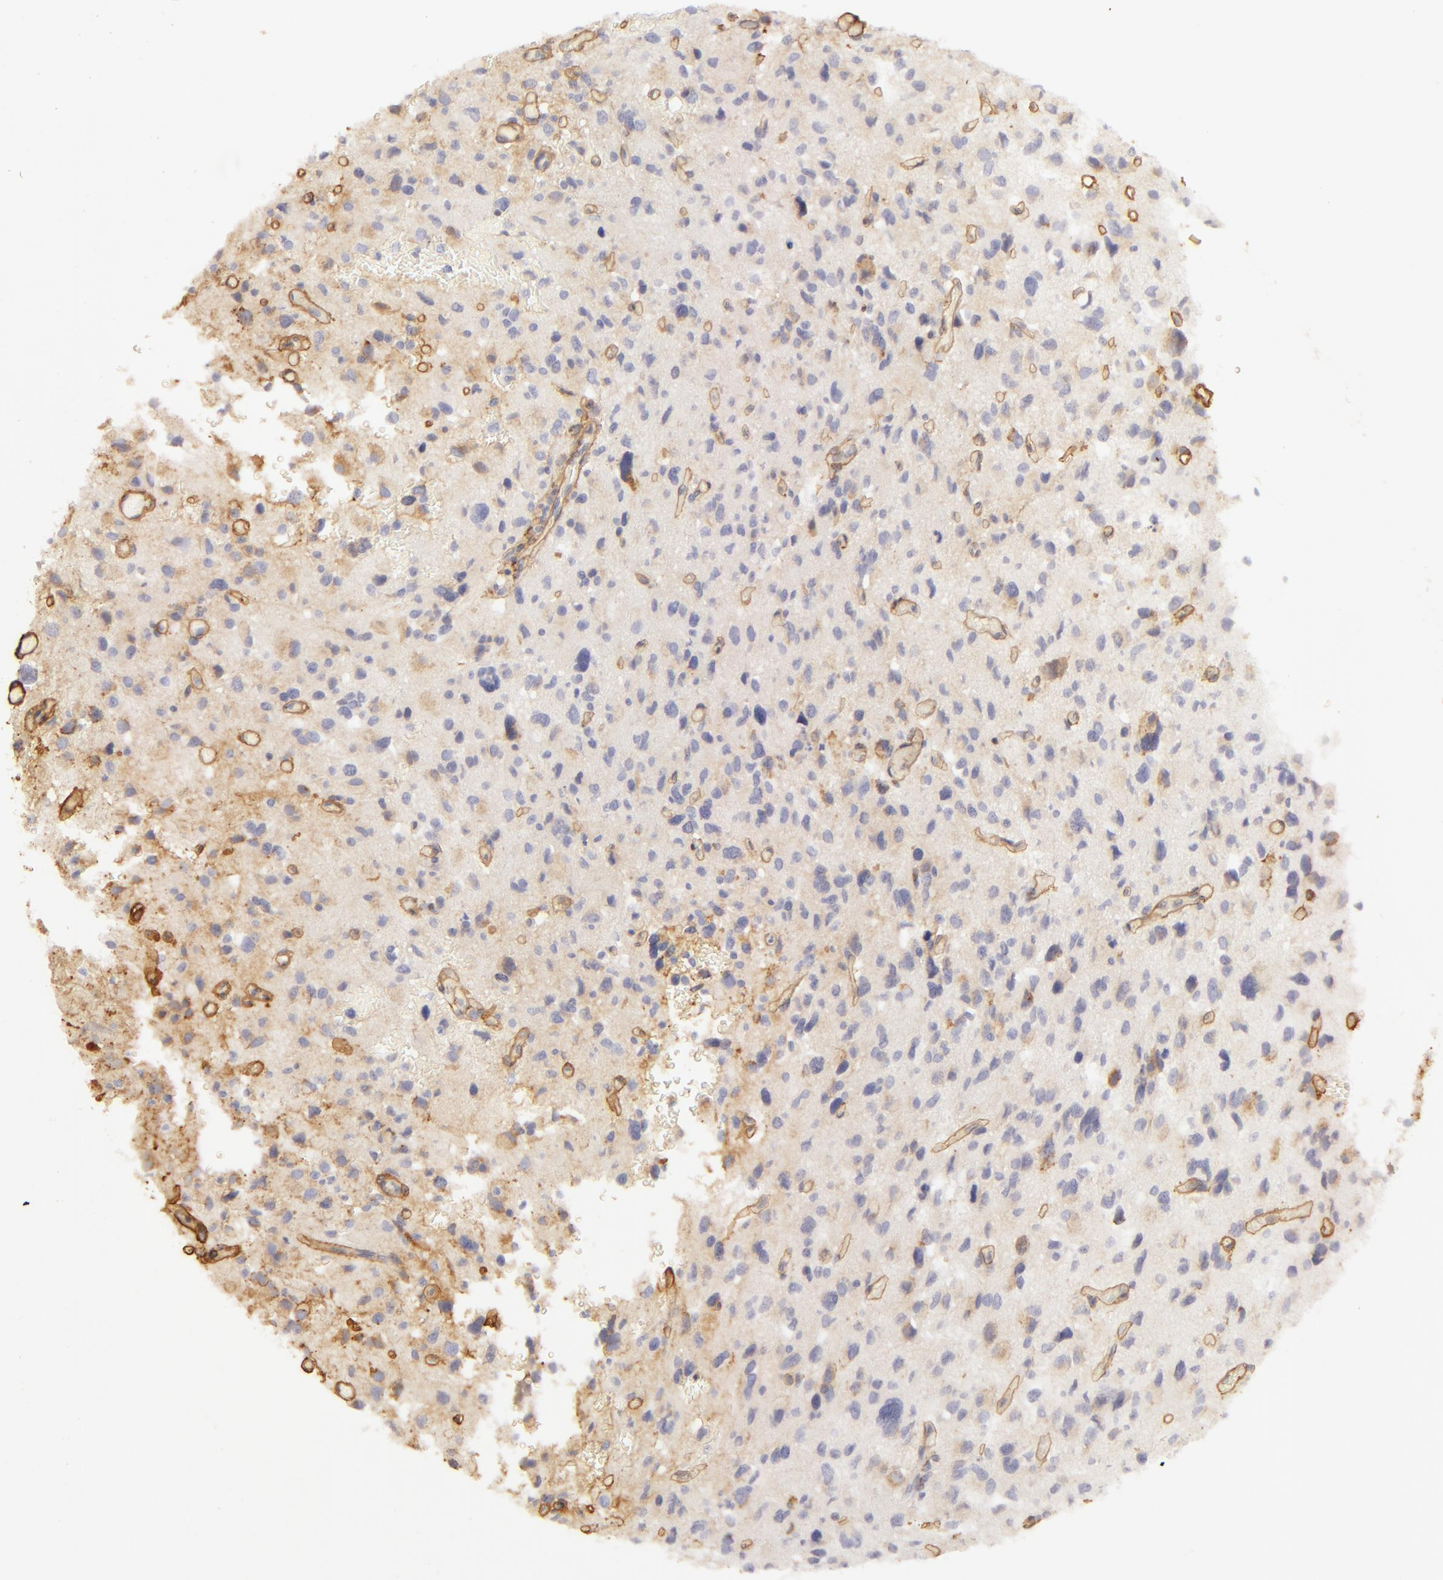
{"staining": {"intensity": "negative", "quantity": "none", "location": "none"}, "tissue": "glioma", "cell_type": "Tumor cells", "image_type": "cancer", "snomed": [{"axis": "morphology", "description": "Glioma, malignant, High grade"}, {"axis": "topography", "description": "Brain"}], "caption": "IHC of human glioma displays no positivity in tumor cells.", "gene": "COL4A1", "patient": {"sex": "male", "age": 69}}